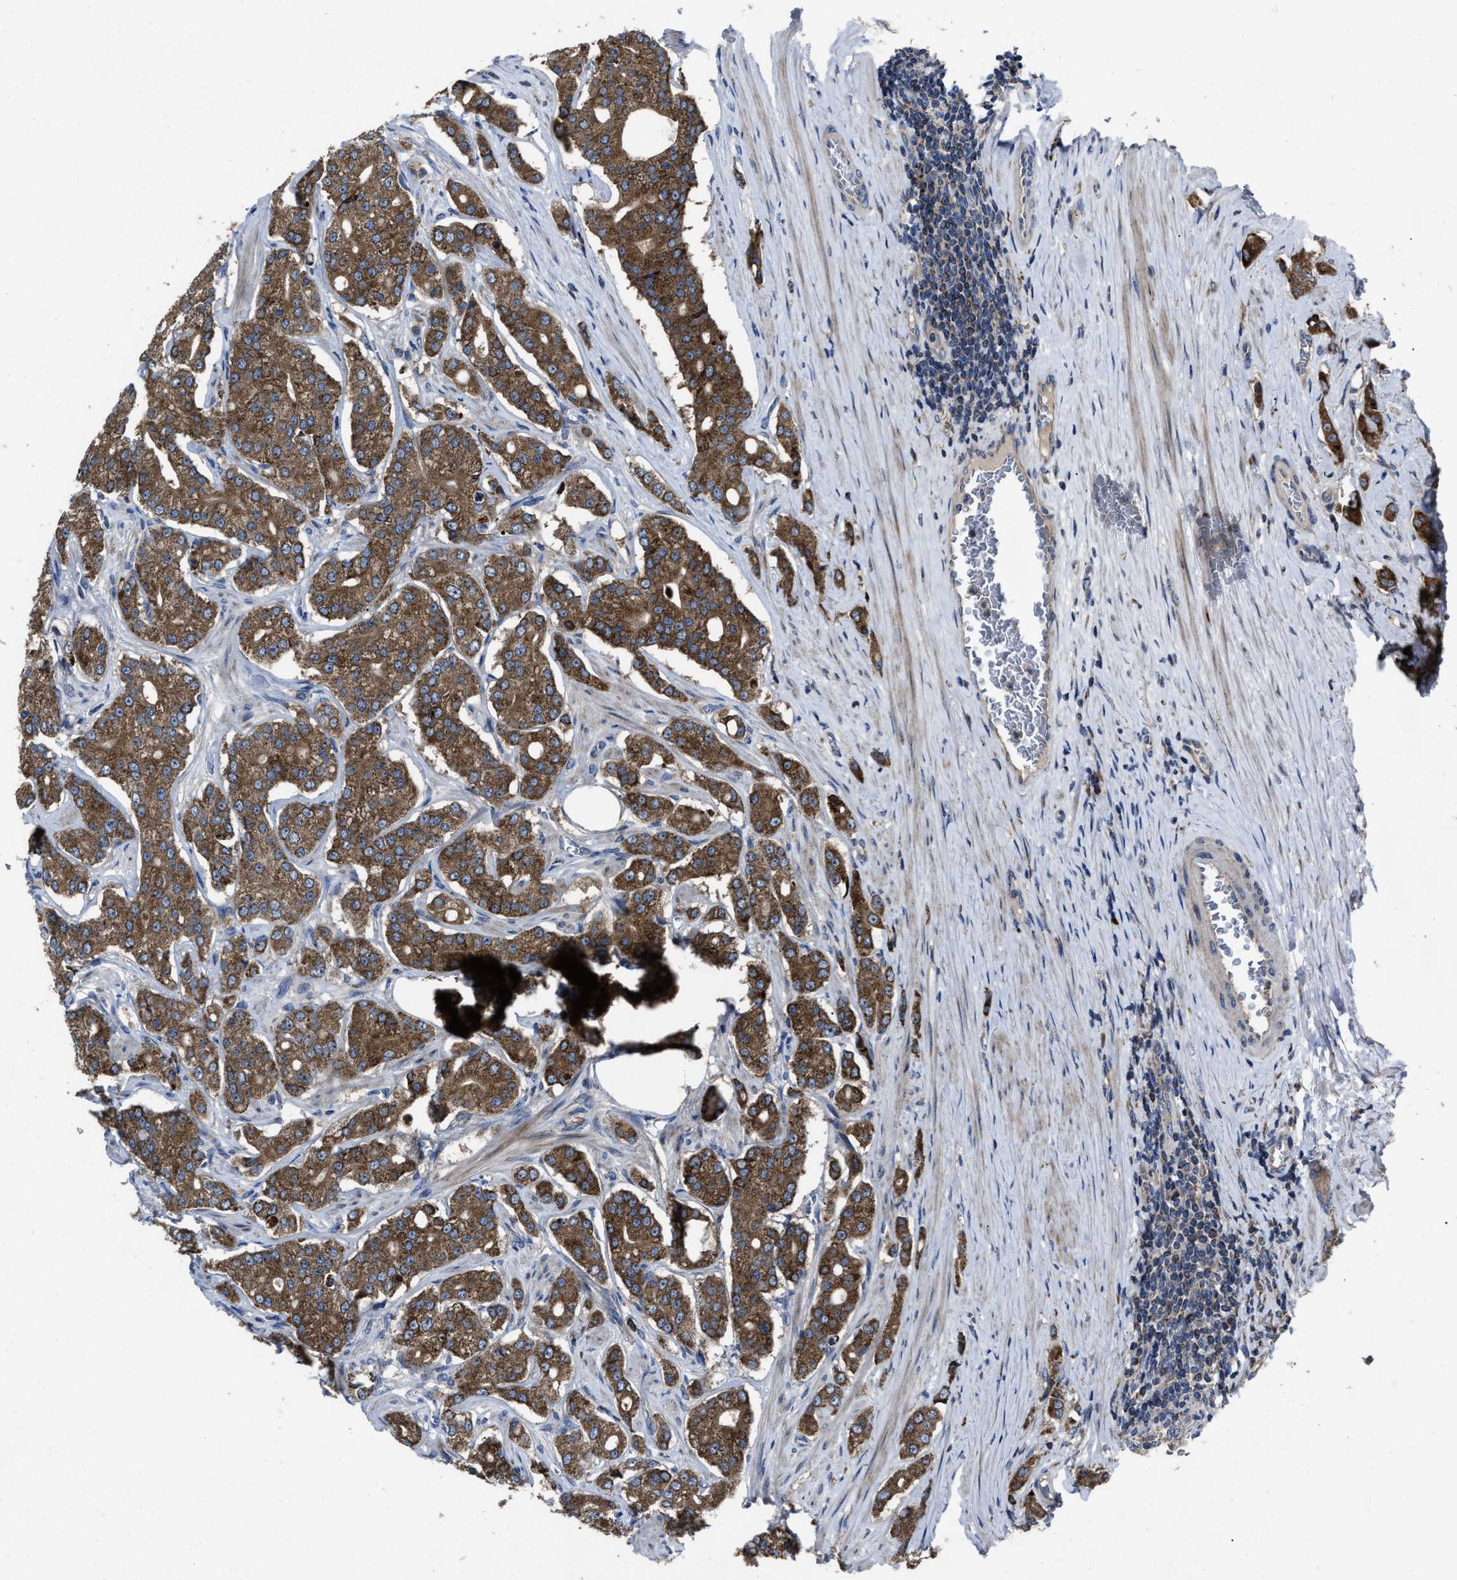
{"staining": {"intensity": "moderate", "quantity": ">75%", "location": "cytoplasmic/membranous"}, "tissue": "prostate cancer", "cell_type": "Tumor cells", "image_type": "cancer", "snomed": [{"axis": "morphology", "description": "Adenocarcinoma, High grade"}, {"axis": "topography", "description": "Prostate"}], "caption": "Immunohistochemical staining of human prostate high-grade adenocarcinoma exhibits medium levels of moderate cytoplasmic/membranous staining in approximately >75% of tumor cells. Nuclei are stained in blue.", "gene": "PASK", "patient": {"sex": "male", "age": 71}}